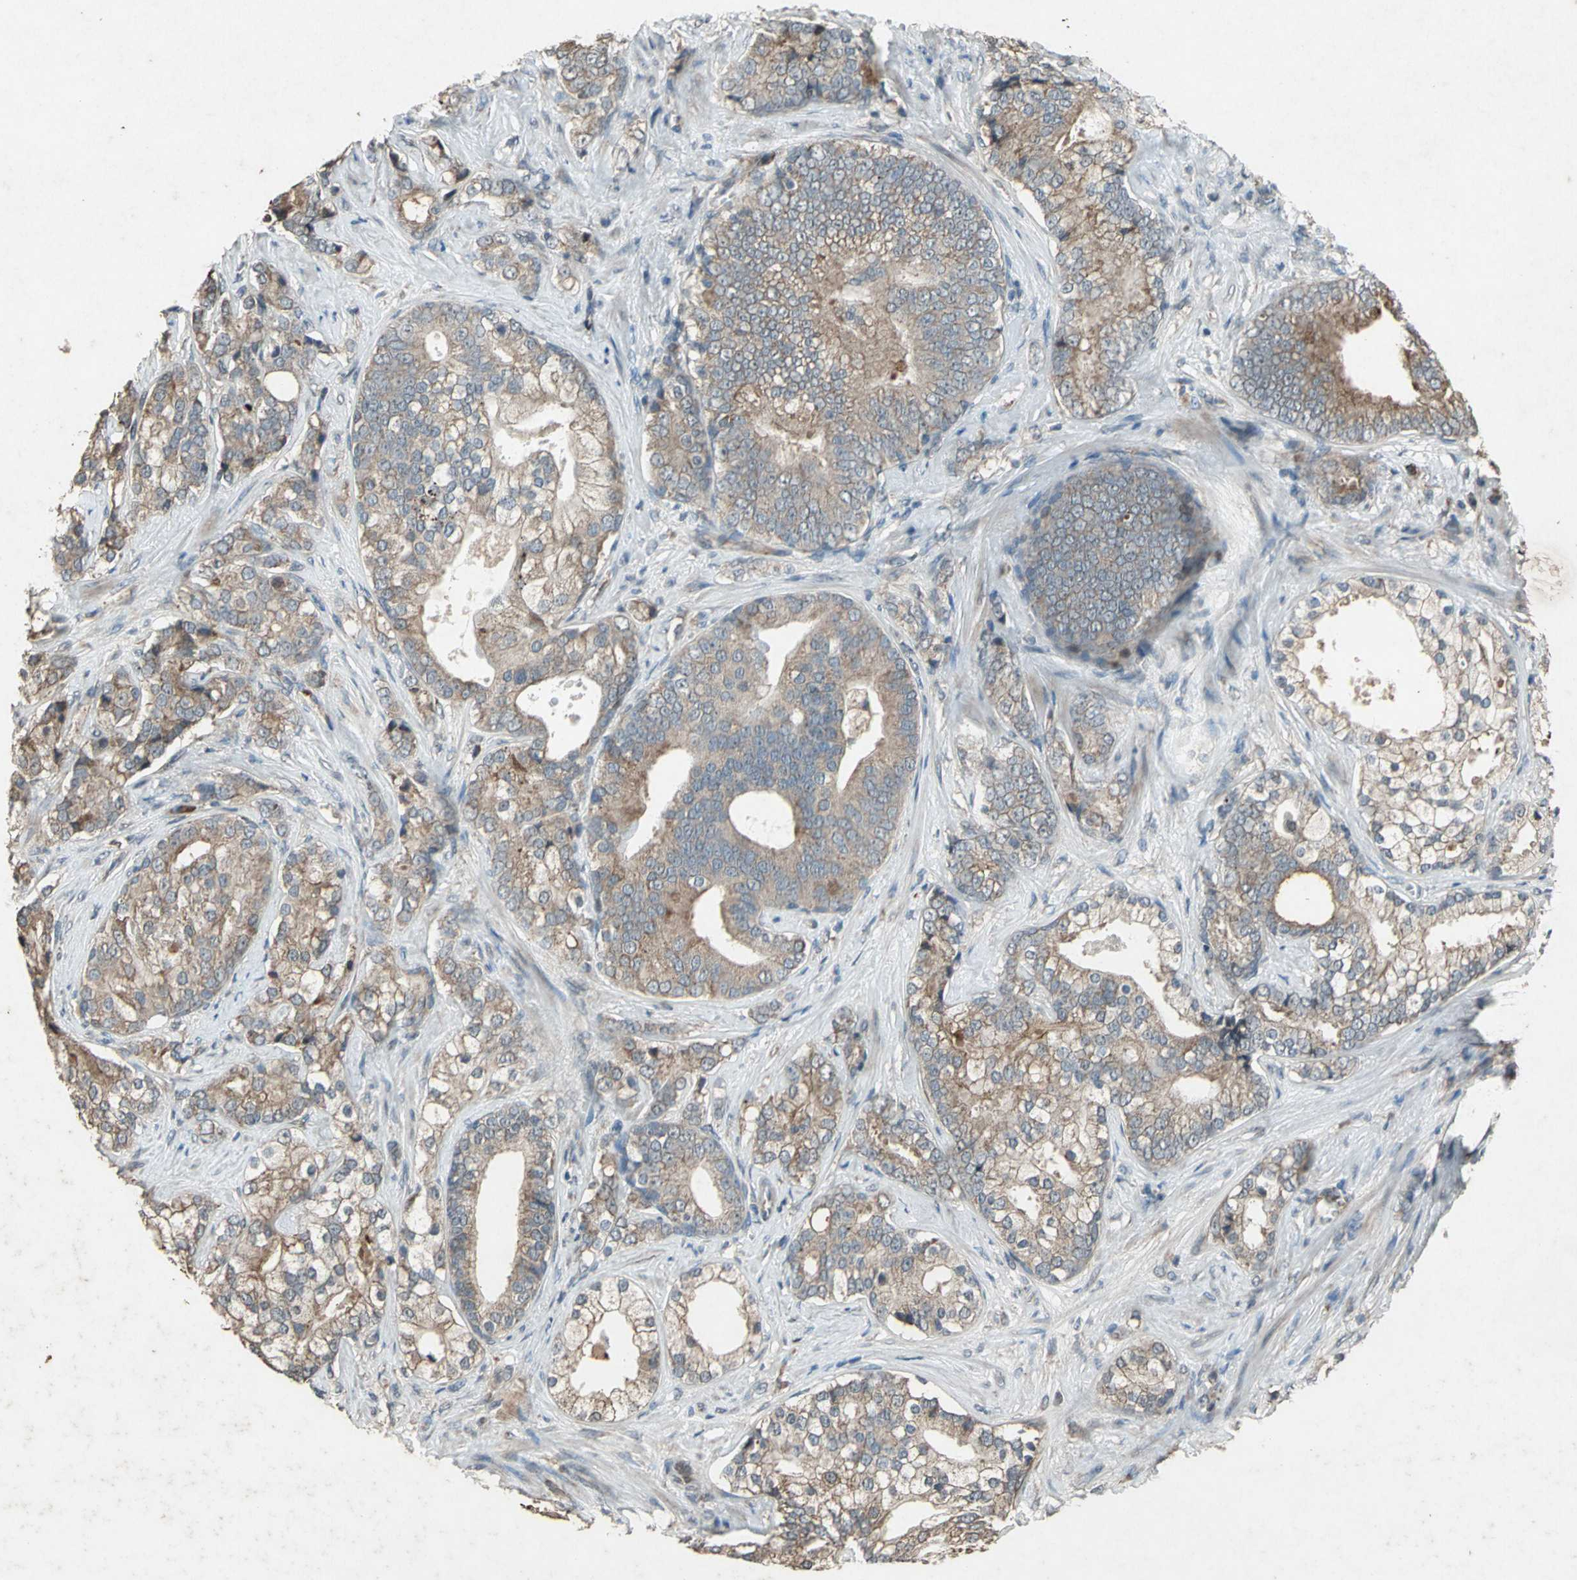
{"staining": {"intensity": "moderate", "quantity": ">75%", "location": "cytoplasmic/membranous"}, "tissue": "prostate cancer", "cell_type": "Tumor cells", "image_type": "cancer", "snomed": [{"axis": "morphology", "description": "Adenocarcinoma, Low grade"}, {"axis": "topography", "description": "Prostate"}], "caption": "DAB immunohistochemical staining of human low-grade adenocarcinoma (prostate) exhibits moderate cytoplasmic/membranous protein expression in about >75% of tumor cells. The protein is stained brown, and the nuclei are stained in blue (DAB IHC with brightfield microscopy, high magnification).", "gene": "SEPTIN4", "patient": {"sex": "male", "age": 58}}